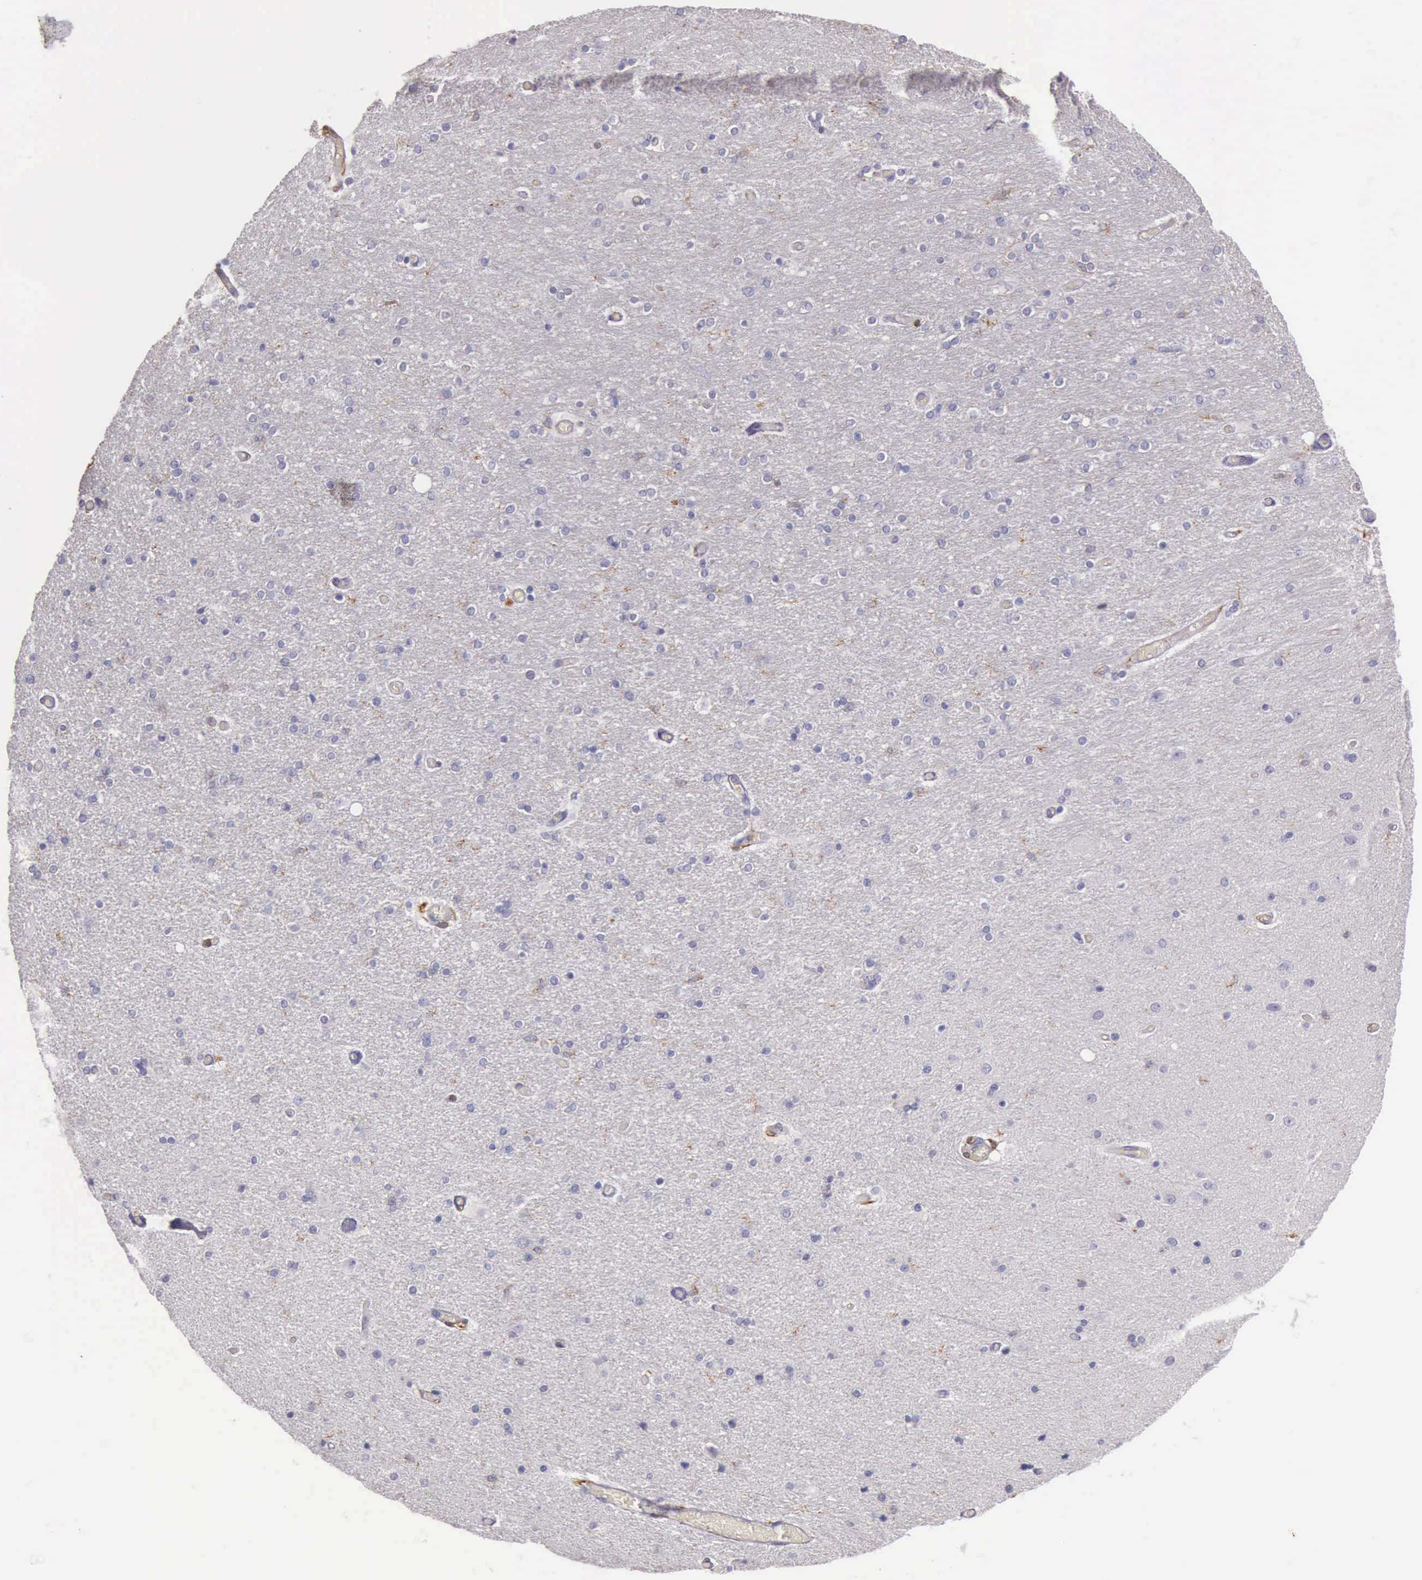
{"staining": {"intensity": "negative", "quantity": "none", "location": "none"}, "tissue": "hippocampus", "cell_type": "Glial cells", "image_type": "normal", "snomed": [{"axis": "morphology", "description": "Normal tissue, NOS"}, {"axis": "topography", "description": "Hippocampus"}], "caption": "This is a photomicrograph of immunohistochemistry (IHC) staining of benign hippocampus, which shows no expression in glial cells.", "gene": "ARHGAP4", "patient": {"sex": "female", "age": 54}}